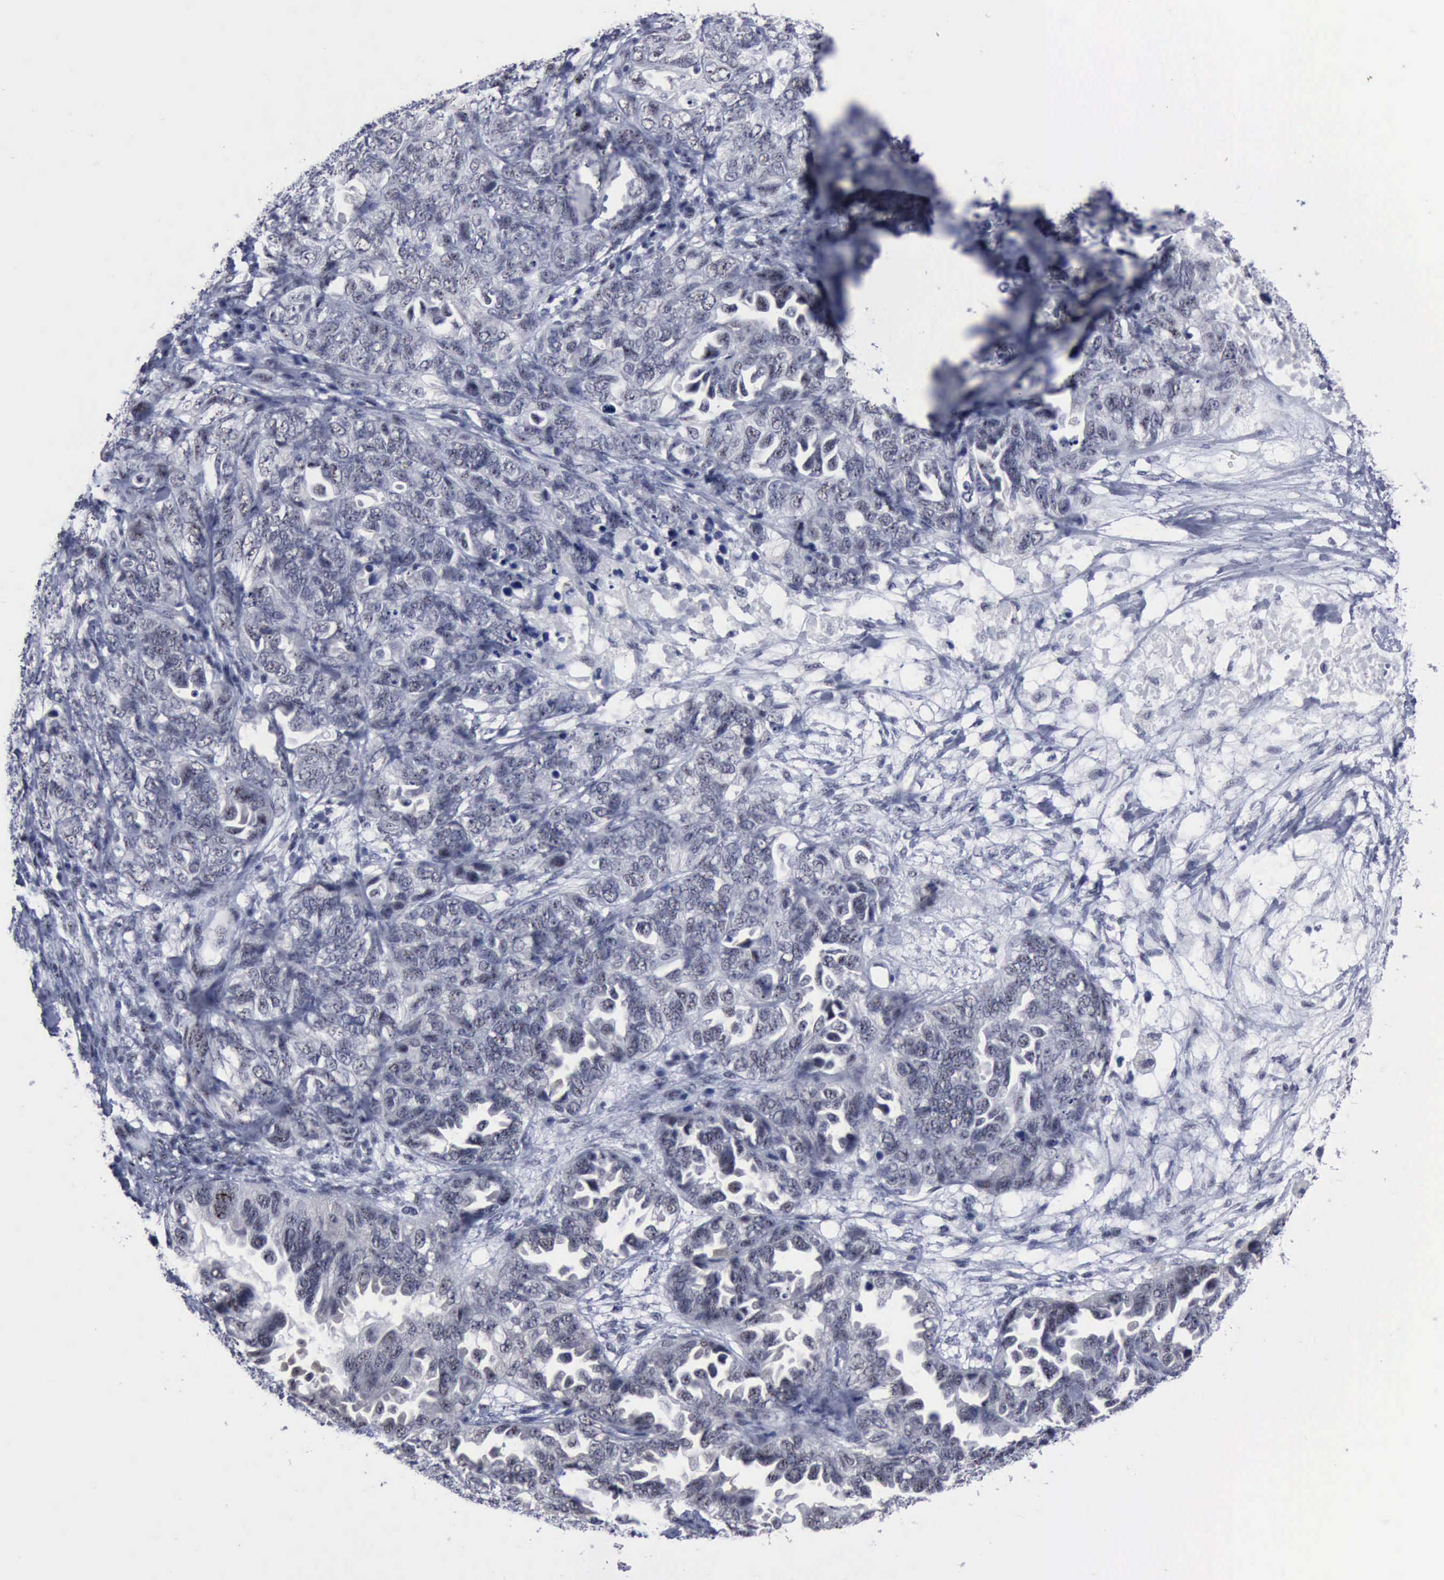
{"staining": {"intensity": "negative", "quantity": "none", "location": "none"}, "tissue": "ovarian cancer", "cell_type": "Tumor cells", "image_type": "cancer", "snomed": [{"axis": "morphology", "description": "Cystadenocarcinoma, serous, NOS"}, {"axis": "topography", "description": "Ovary"}], "caption": "Ovarian serous cystadenocarcinoma stained for a protein using immunohistochemistry (IHC) shows no positivity tumor cells.", "gene": "BRD1", "patient": {"sex": "female", "age": 82}}